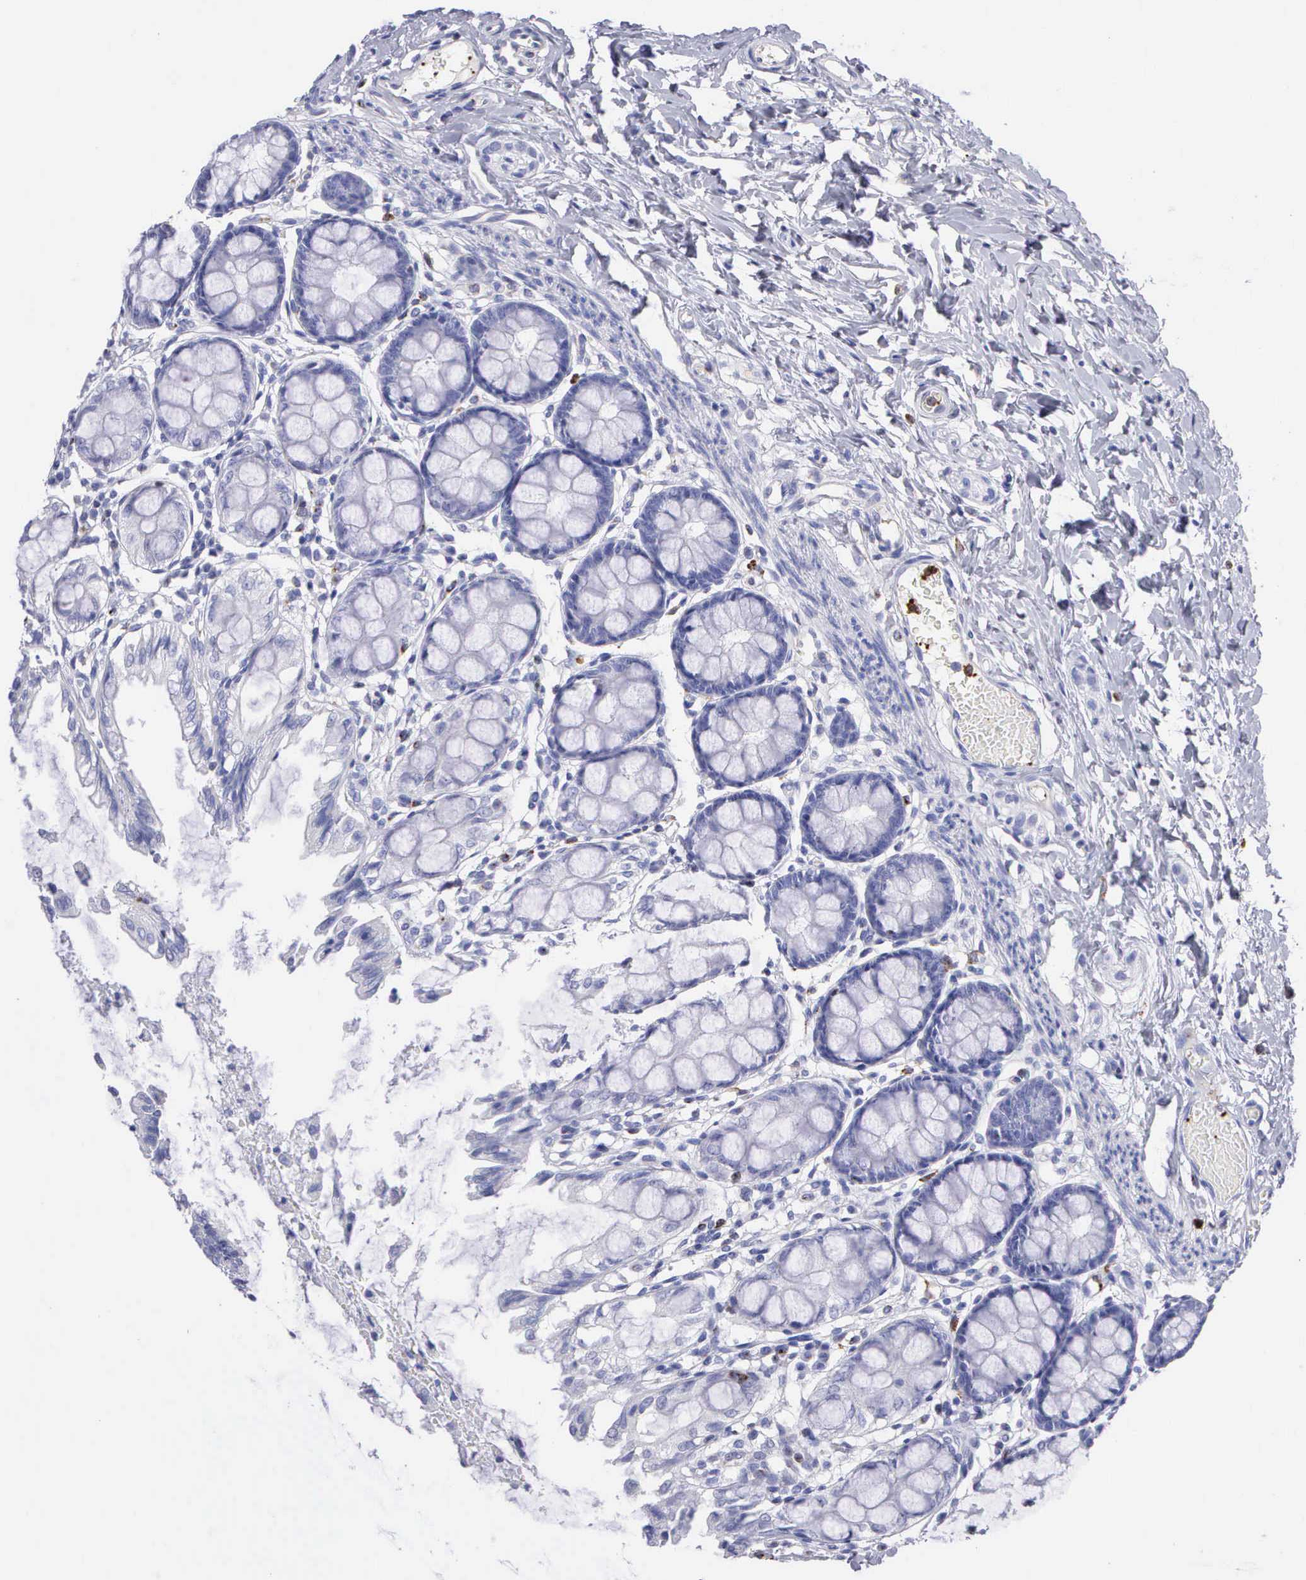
{"staining": {"intensity": "negative", "quantity": "none", "location": "none"}, "tissue": "colon", "cell_type": "Endothelial cells", "image_type": "normal", "snomed": [{"axis": "morphology", "description": "Normal tissue, NOS"}, {"axis": "topography", "description": "Colon"}], "caption": "The immunohistochemistry (IHC) micrograph has no significant positivity in endothelial cells of colon.", "gene": "SRGN", "patient": {"sex": "male", "age": 54}}